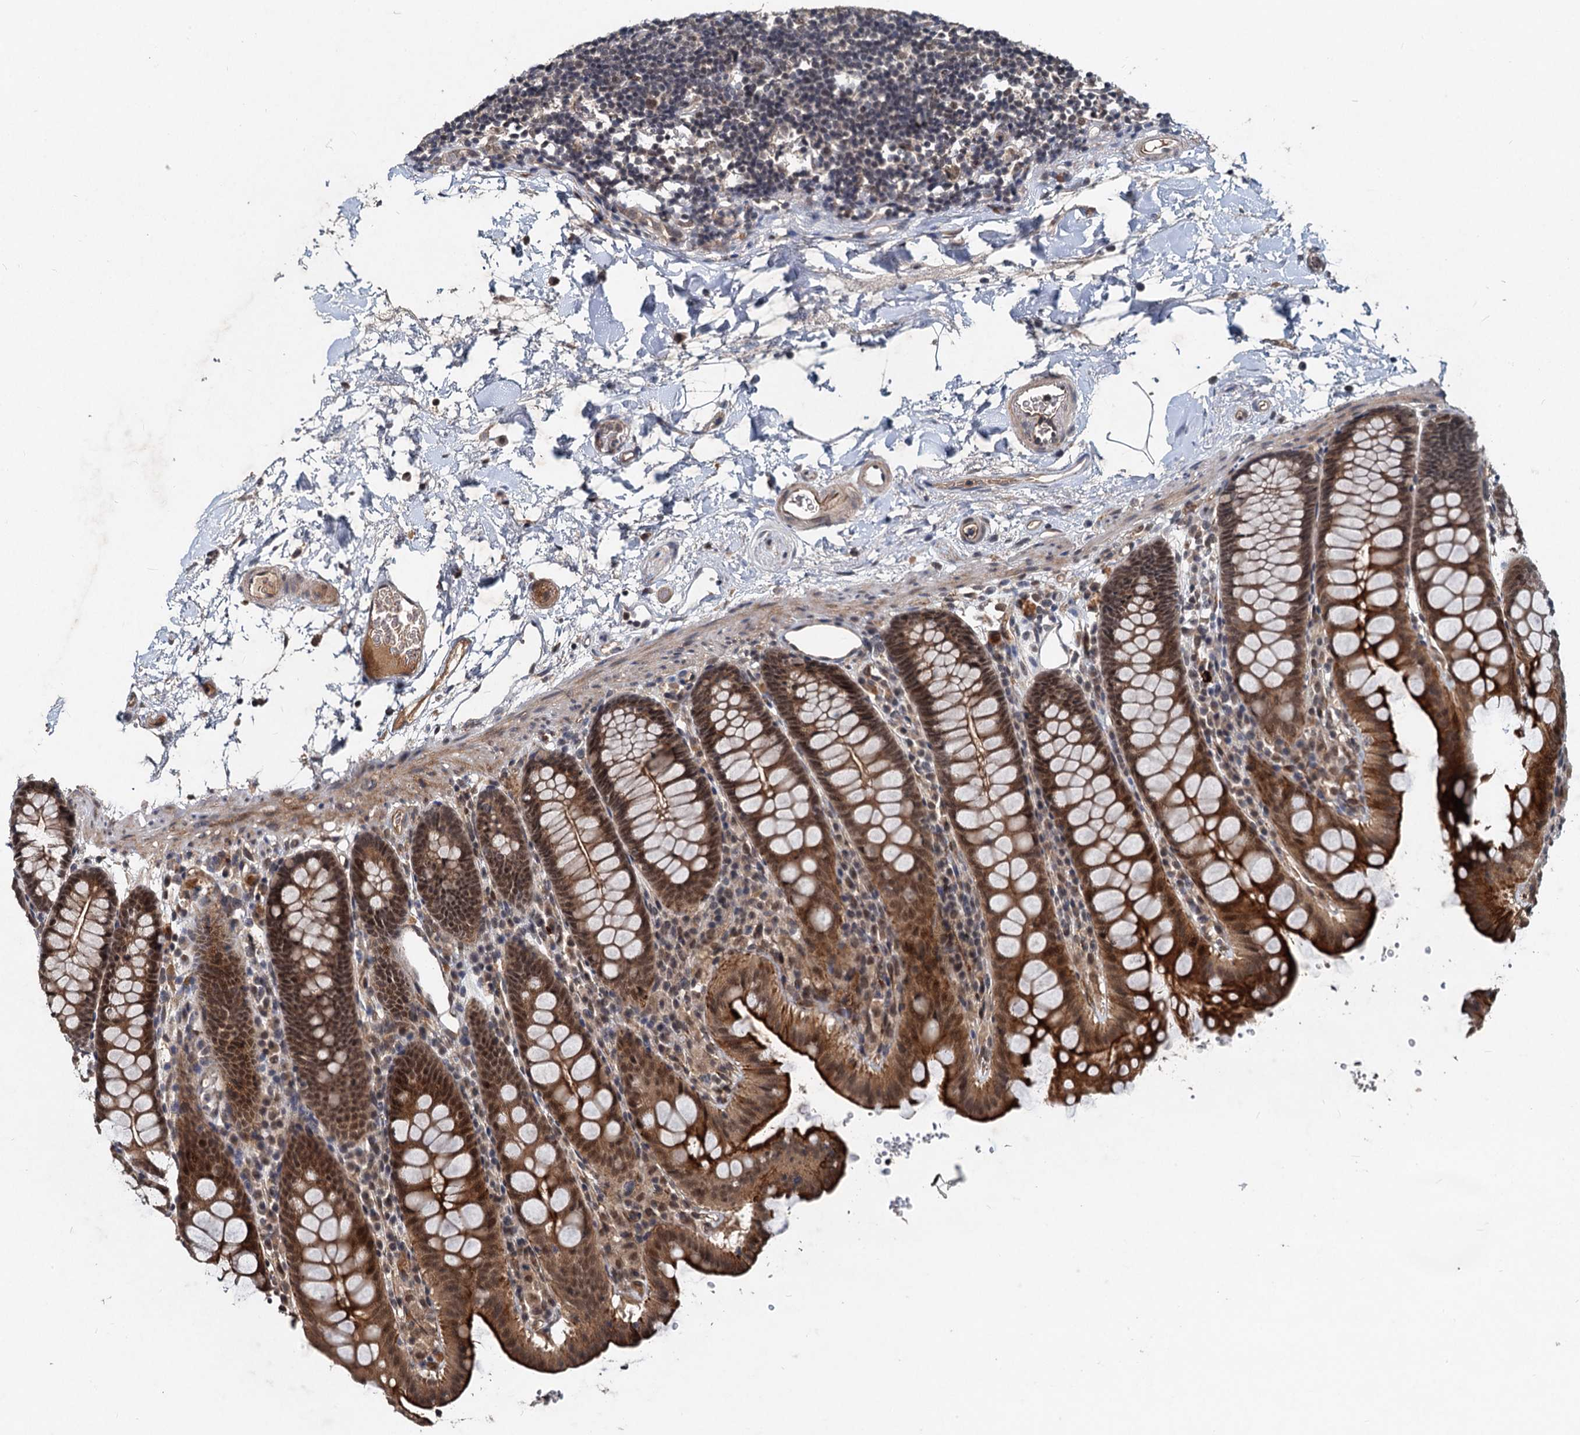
{"staining": {"intensity": "moderate", "quantity": ">75%", "location": "nuclear"}, "tissue": "colon", "cell_type": "Endothelial cells", "image_type": "normal", "snomed": [{"axis": "morphology", "description": "Normal tissue, NOS"}, {"axis": "topography", "description": "Colon"}], "caption": "Human colon stained with a brown dye shows moderate nuclear positive staining in about >75% of endothelial cells.", "gene": "RITA1", "patient": {"sex": "male", "age": 75}}